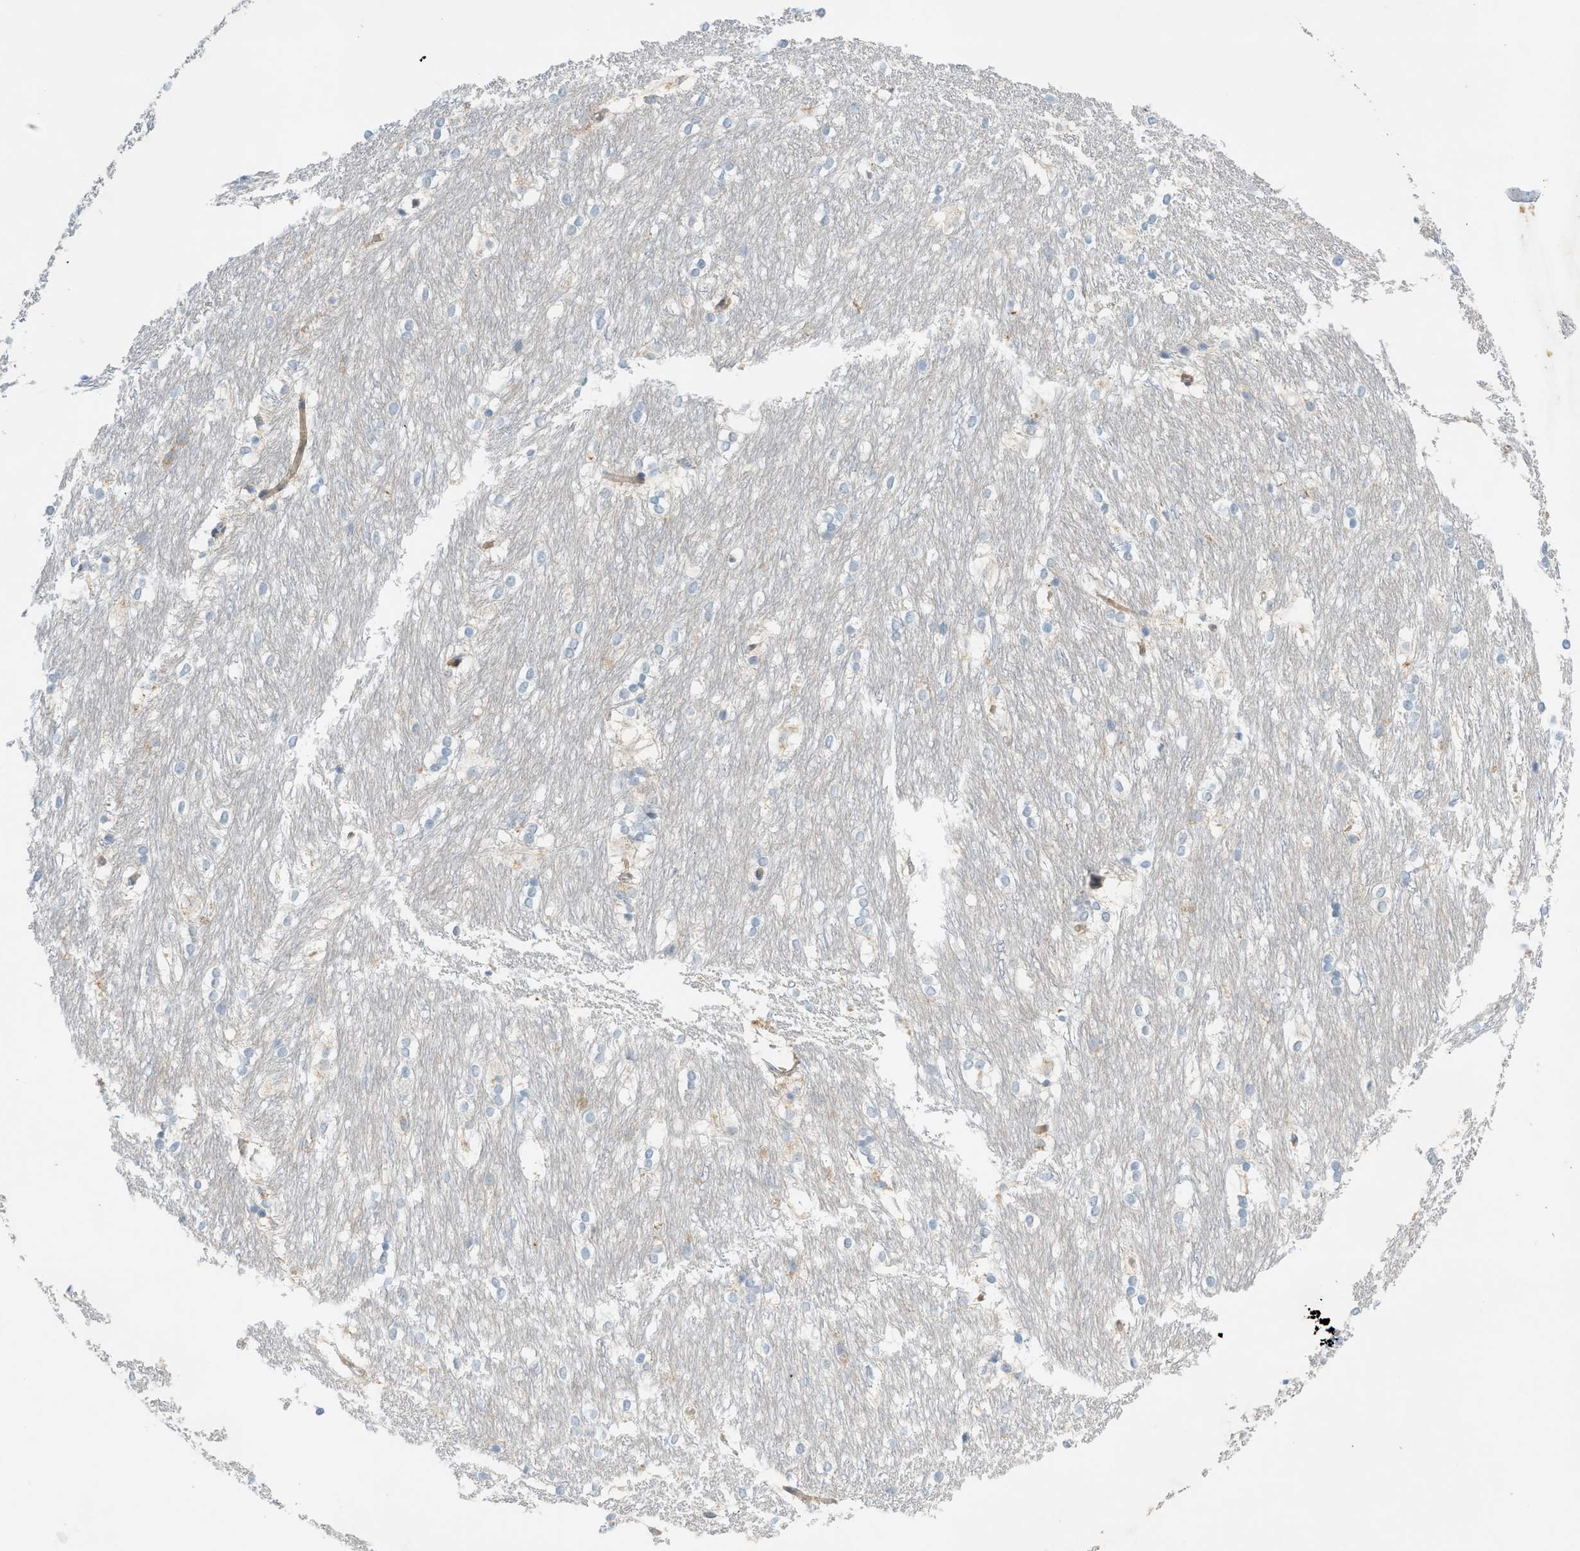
{"staining": {"intensity": "weak", "quantity": "<25%", "location": "cytoplasmic/membranous"}, "tissue": "caudate", "cell_type": "Glial cells", "image_type": "normal", "snomed": [{"axis": "morphology", "description": "Normal tissue, NOS"}, {"axis": "topography", "description": "Lateral ventricle wall"}], "caption": "Micrograph shows no significant protein staining in glial cells of normal caudate. Nuclei are stained in blue.", "gene": "GRK6", "patient": {"sex": "female", "age": 19}}